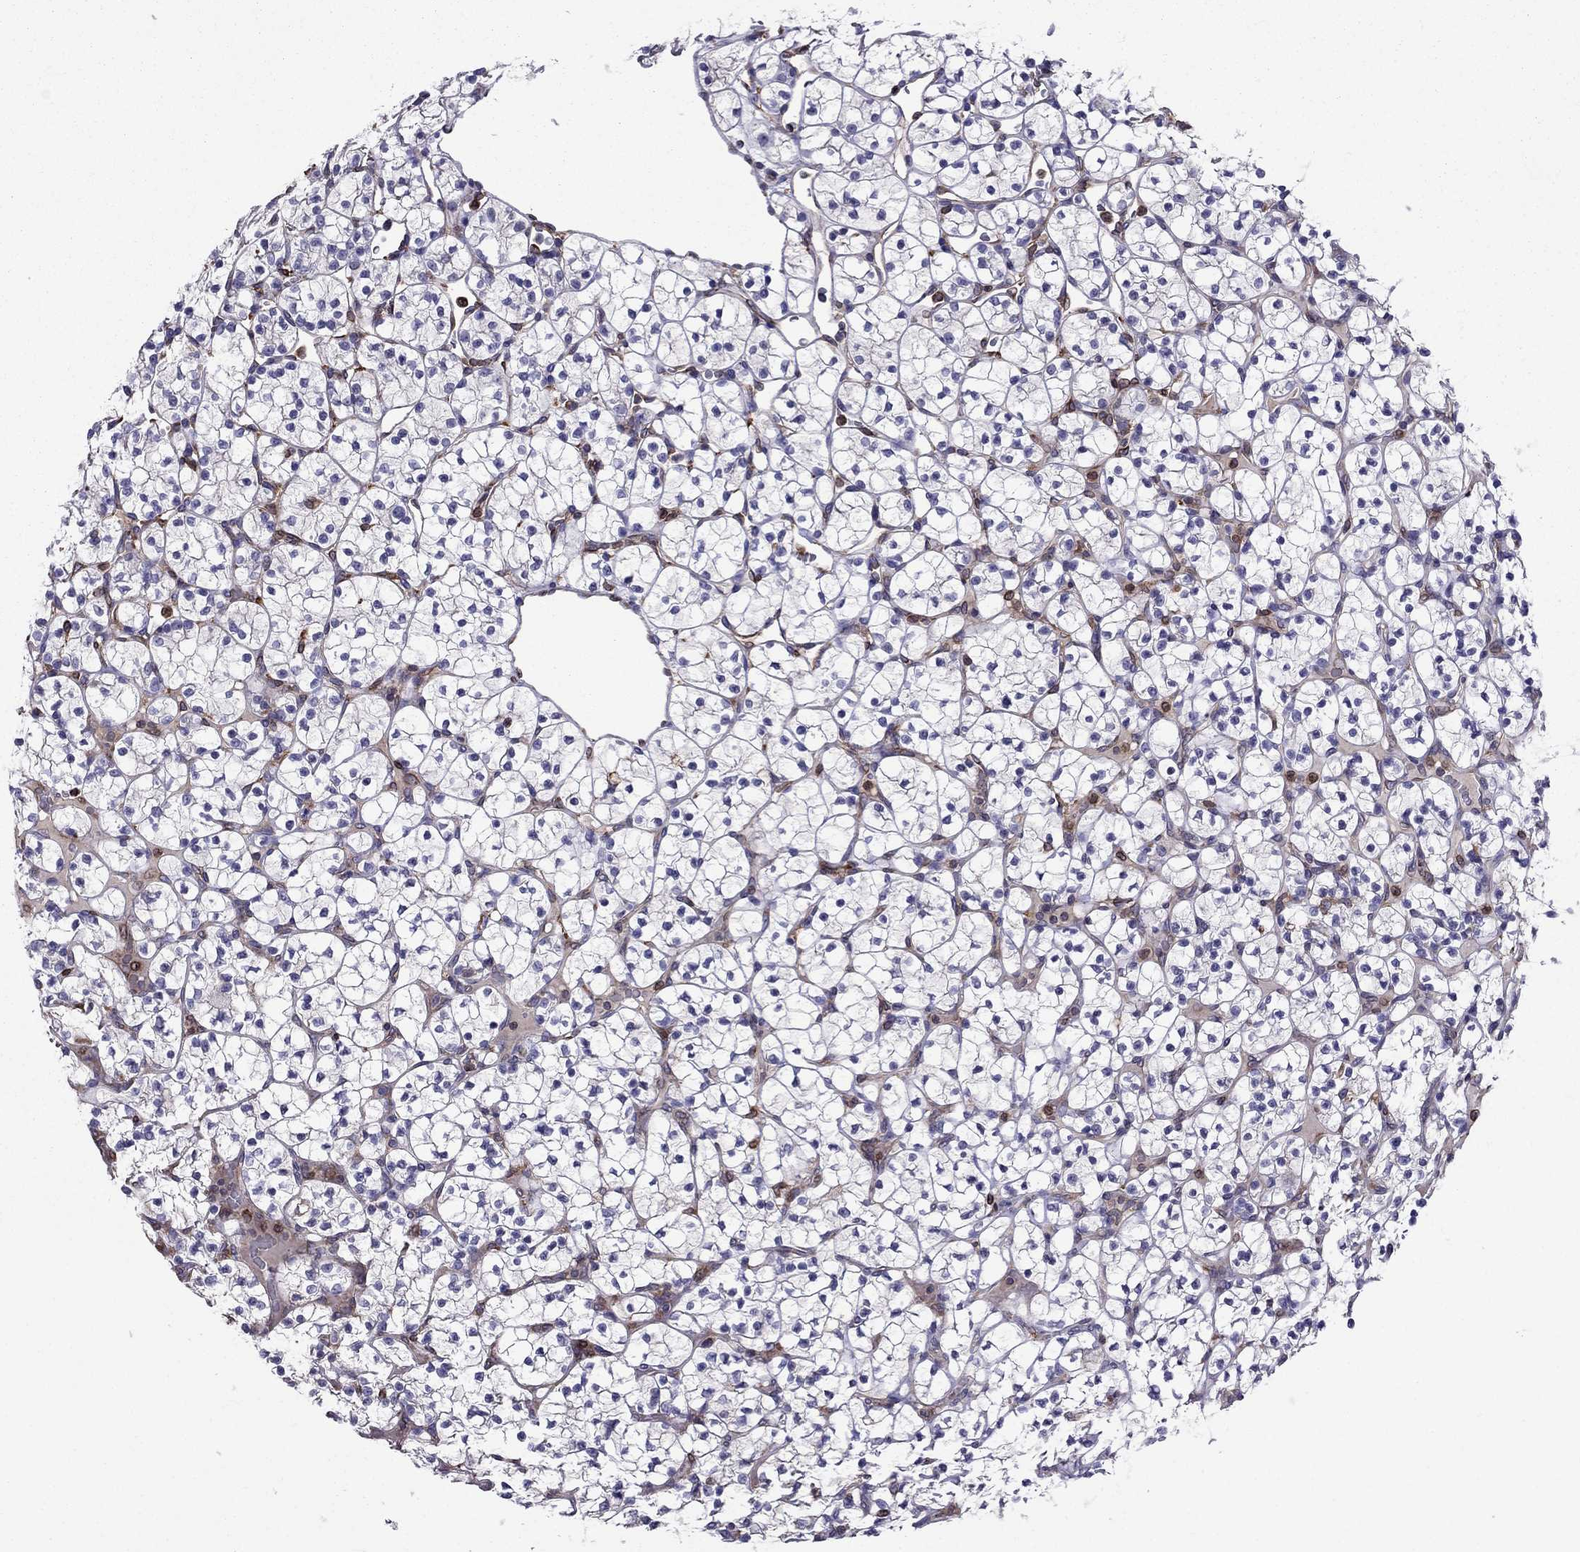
{"staining": {"intensity": "negative", "quantity": "none", "location": "none"}, "tissue": "renal cancer", "cell_type": "Tumor cells", "image_type": "cancer", "snomed": [{"axis": "morphology", "description": "Adenocarcinoma, NOS"}, {"axis": "topography", "description": "Kidney"}], "caption": "An immunohistochemistry (IHC) image of renal cancer (adenocarcinoma) is shown. There is no staining in tumor cells of renal cancer (adenocarcinoma). (Immunohistochemistry, brightfield microscopy, high magnification).", "gene": "GNAL", "patient": {"sex": "female", "age": 89}}